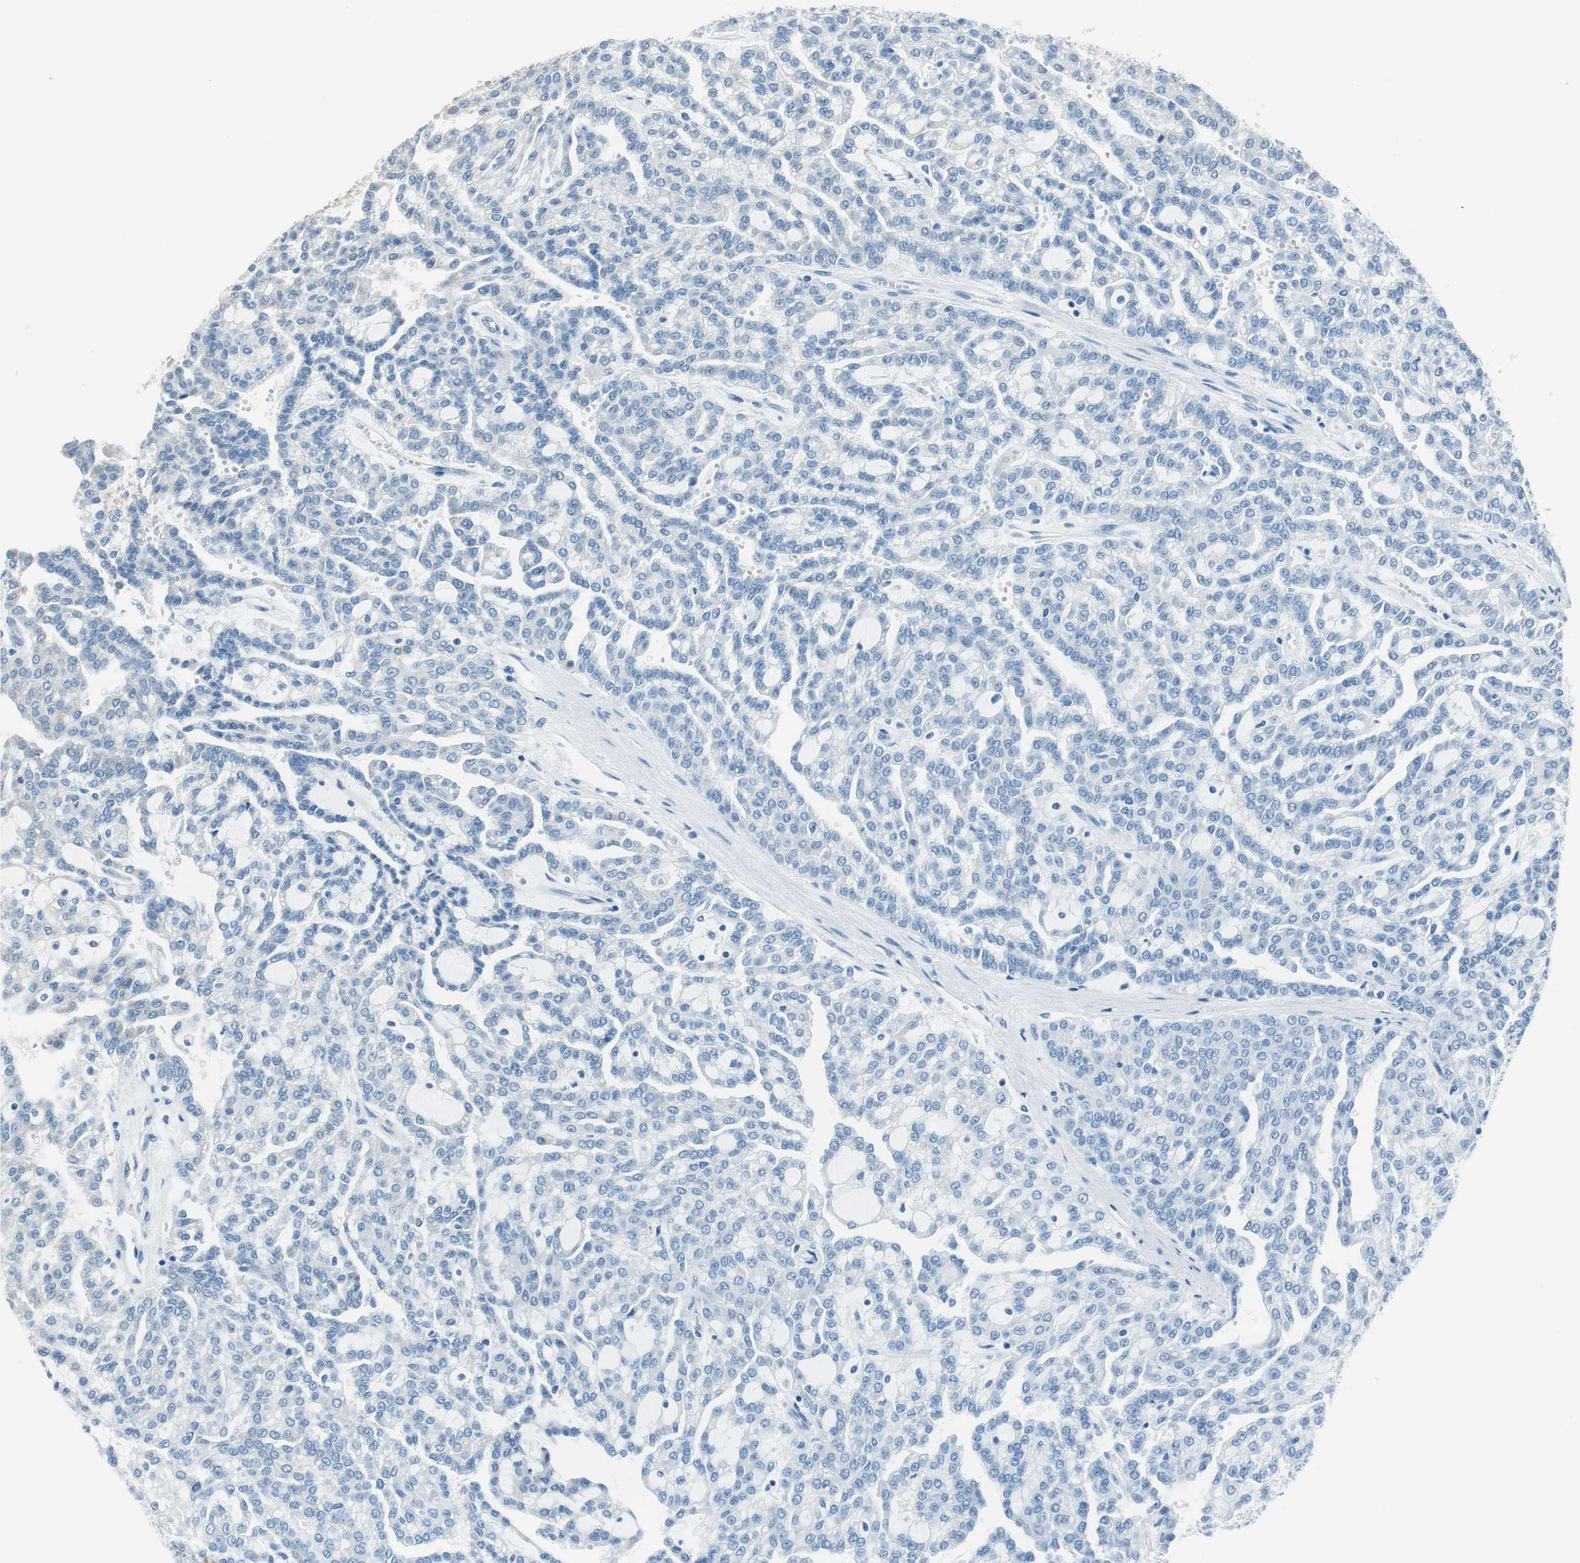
{"staining": {"intensity": "negative", "quantity": "none", "location": "none"}, "tissue": "renal cancer", "cell_type": "Tumor cells", "image_type": "cancer", "snomed": [{"axis": "morphology", "description": "Adenocarcinoma, NOS"}, {"axis": "topography", "description": "Kidney"}], "caption": "IHC micrograph of neoplastic tissue: human renal cancer stained with DAB demonstrates no significant protein staining in tumor cells.", "gene": "ALDH4A1", "patient": {"sex": "male", "age": 63}}